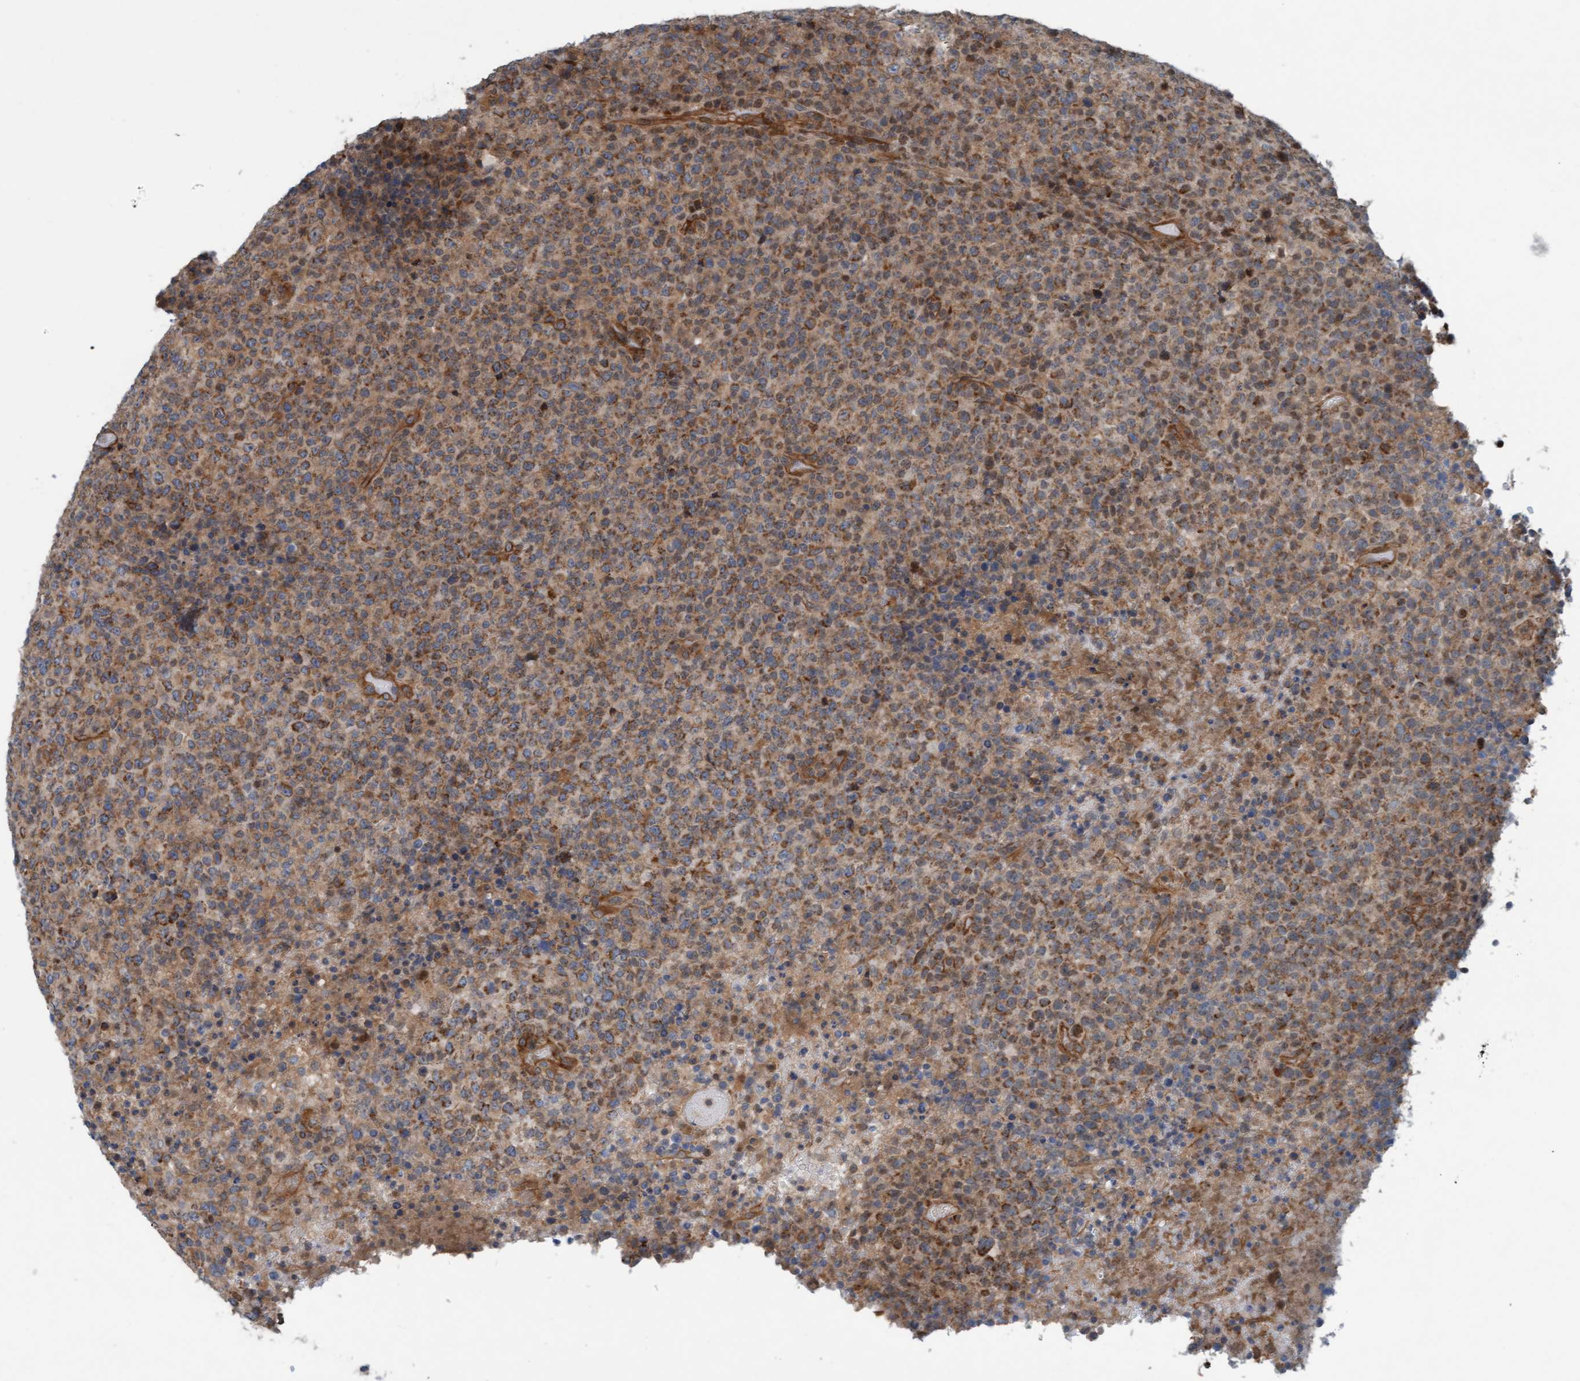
{"staining": {"intensity": "moderate", "quantity": ">75%", "location": "cytoplasmic/membranous"}, "tissue": "lymphoma", "cell_type": "Tumor cells", "image_type": "cancer", "snomed": [{"axis": "morphology", "description": "Malignant lymphoma, non-Hodgkin's type, High grade"}, {"axis": "topography", "description": "Lymph node"}], "caption": "Immunohistochemistry of lymphoma exhibits medium levels of moderate cytoplasmic/membranous staining in approximately >75% of tumor cells.", "gene": "ERAL1", "patient": {"sex": "male", "age": 13}}